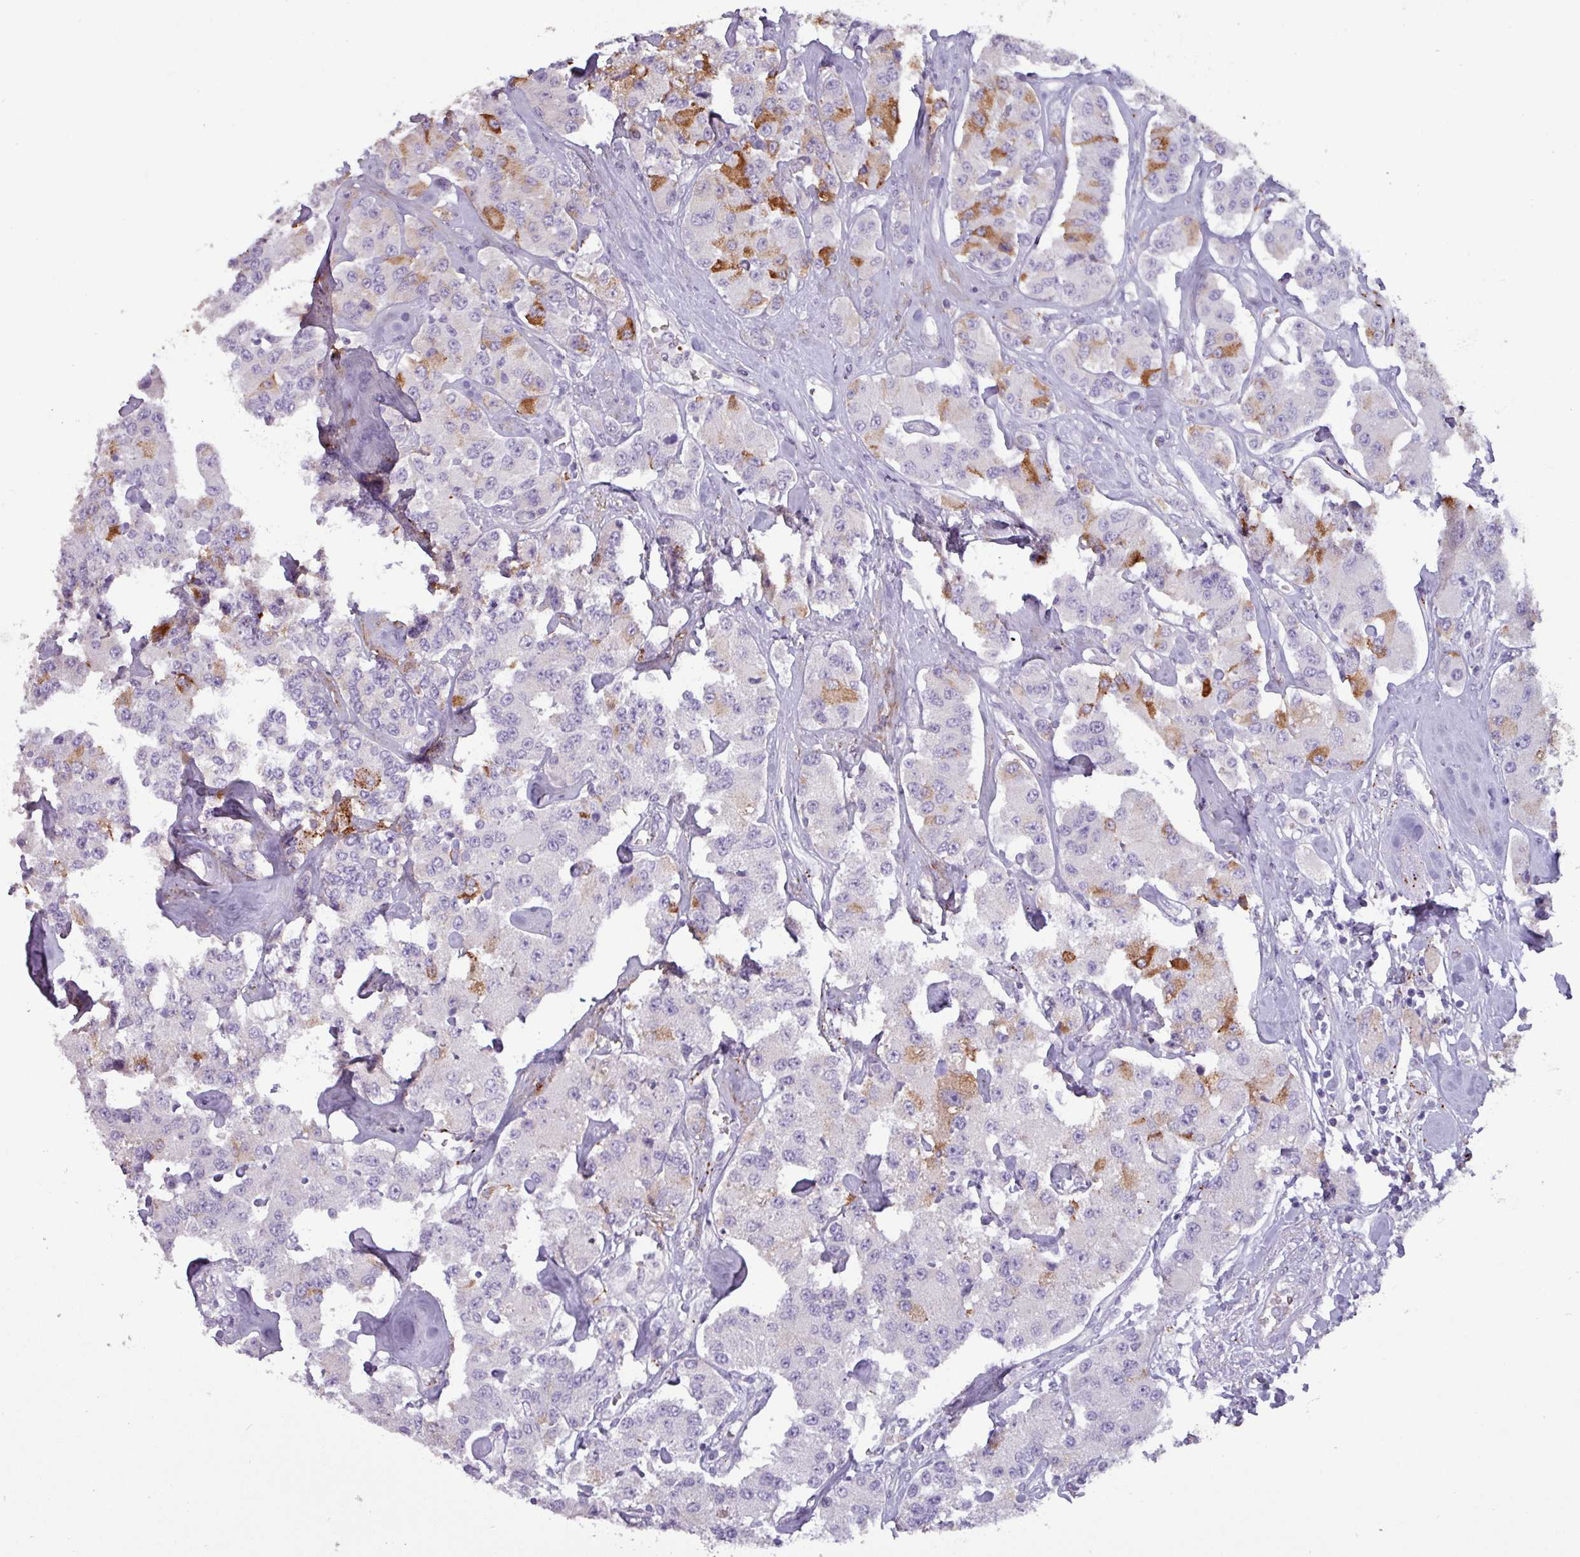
{"staining": {"intensity": "moderate", "quantity": "<25%", "location": "cytoplasmic/membranous"}, "tissue": "carcinoid", "cell_type": "Tumor cells", "image_type": "cancer", "snomed": [{"axis": "morphology", "description": "Carcinoid, malignant, NOS"}, {"axis": "topography", "description": "Pancreas"}], "caption": "Immunohistochemical staining of human carcinoid (malignant) shows moderate cytoplasmic/membranous protein staining in approximately <25% of tumor cells. The staining is performed using DAB (3,3'-diaminobenzidine) brown chromogen to label protein expression. The nuclei are counter-stained blue using hematoxylin.", "gene": "PLIN2", "patient": {"sex": "male", "age": 41}}